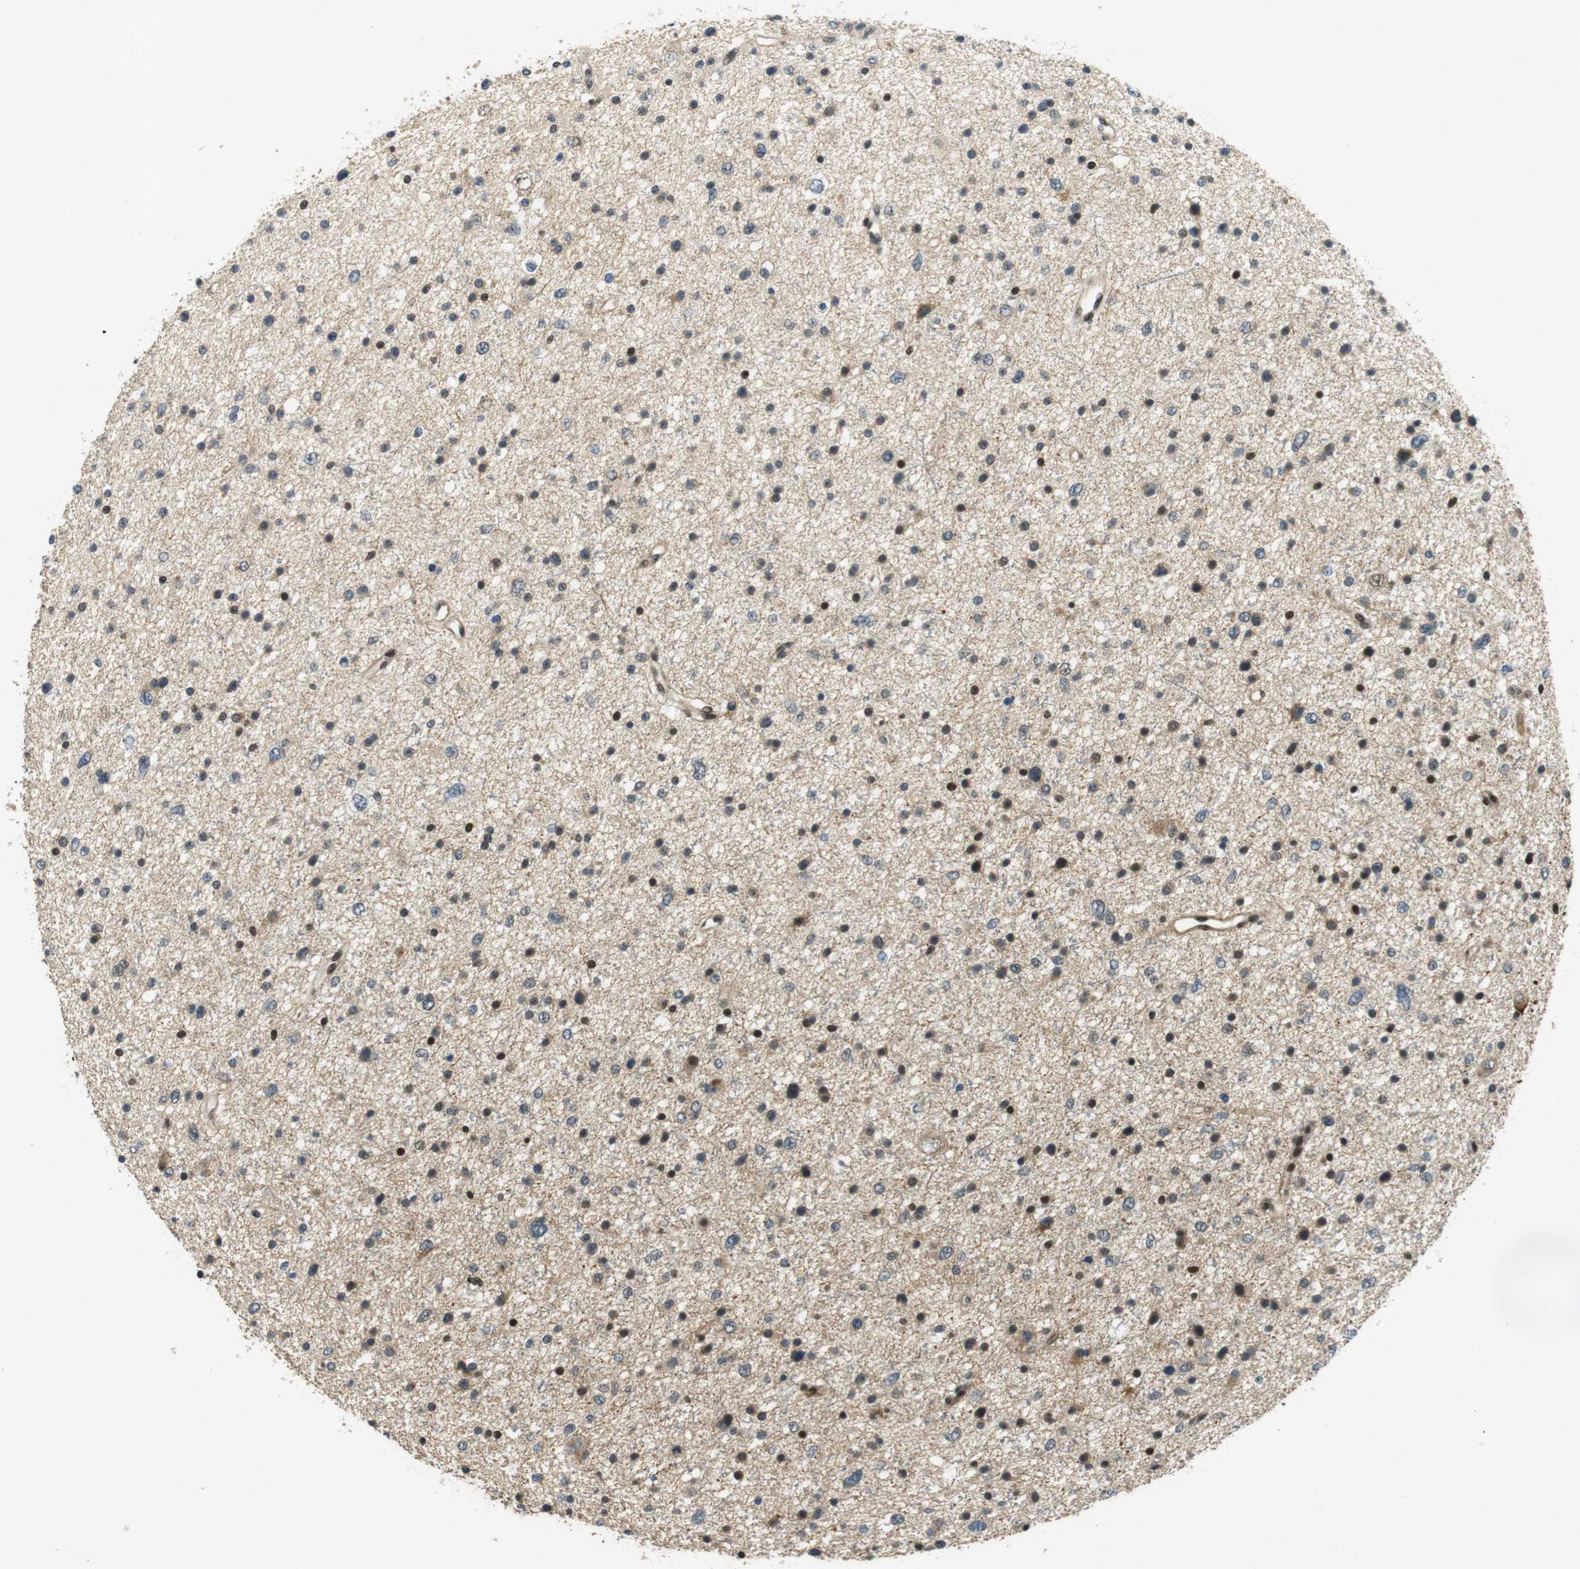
{"staining": {"intensity": "moderate", "quantity": "25%-75%", "location": "nuclear"}, "tissue": "glioma", "cell_type": "Tumor cells", "image_type": "cancer", "snomed": [{"axis": "morphology", "description": "Glioma, malignant, Low grade"}, {"axis": "topography", "description": "Brain"}], "caption": "Immunohistochemical staining of malignant glioma (low-grade) shows moderate nuclear protein expression in about 25%-75% of tumor cells.", "gene": "BRD4", "patient": {"sex": "female", "age": 37}}